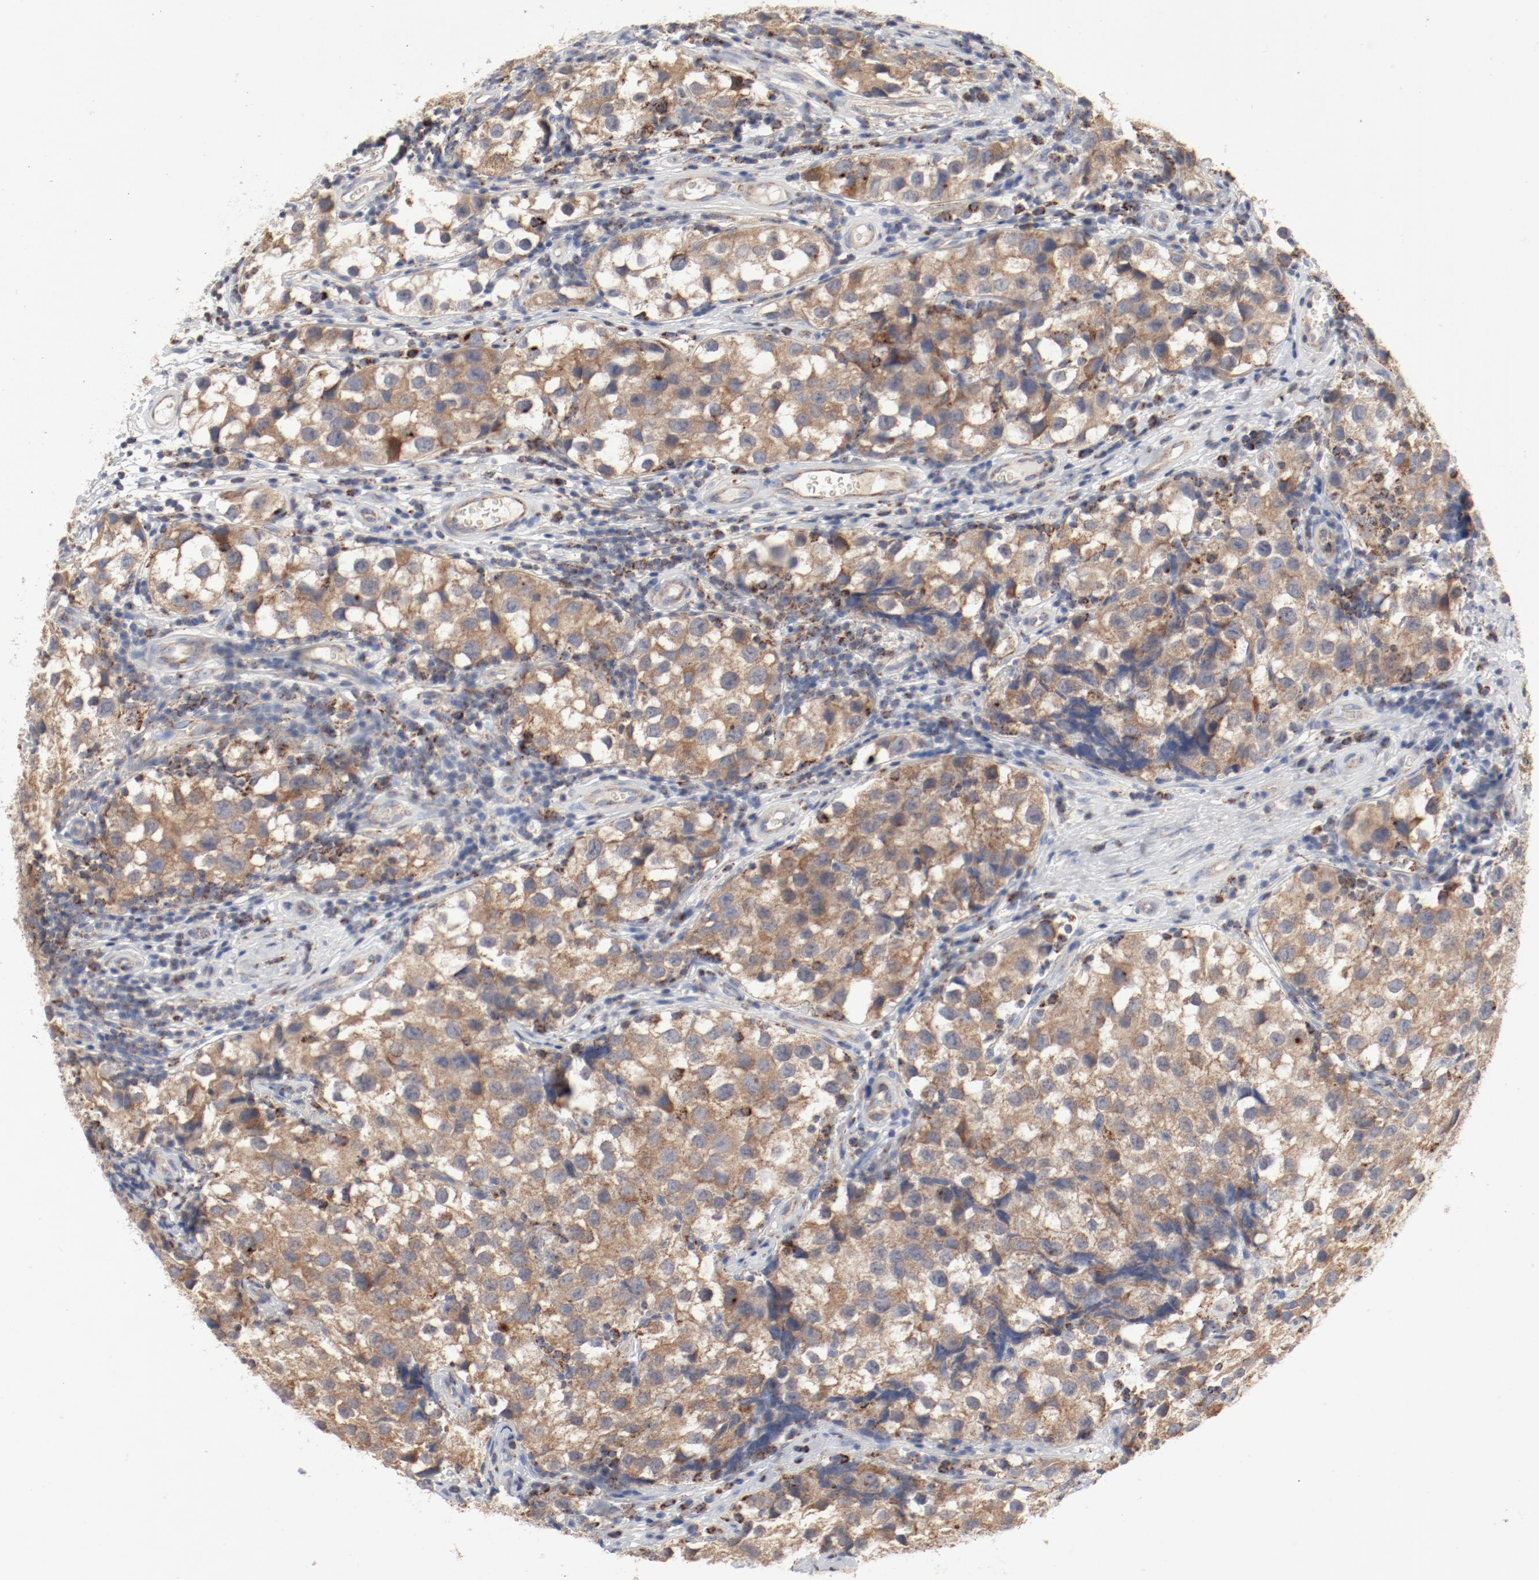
{"staining": {"intensity": "moderate", "quantity": ">75%", "location": "cytoplasmic/membranous"}, "tissue": "testis cancer", "cell_type": "Tumor cells", "image_type": "cancer", "snomed": [{"axis": "morphology", "description": "Seminoma, NOS"}, {"axis": "topography", "description": "Testis"}], "caption": "A medium amount of moderate cytoplasmic/membranous staining is identified in approximately >75% of tumor cells in seminoma (testis) tissue. Nuclei are stained in blue.", "gene": "SETD3", "patient": {"sex": "male", "age": 39}}